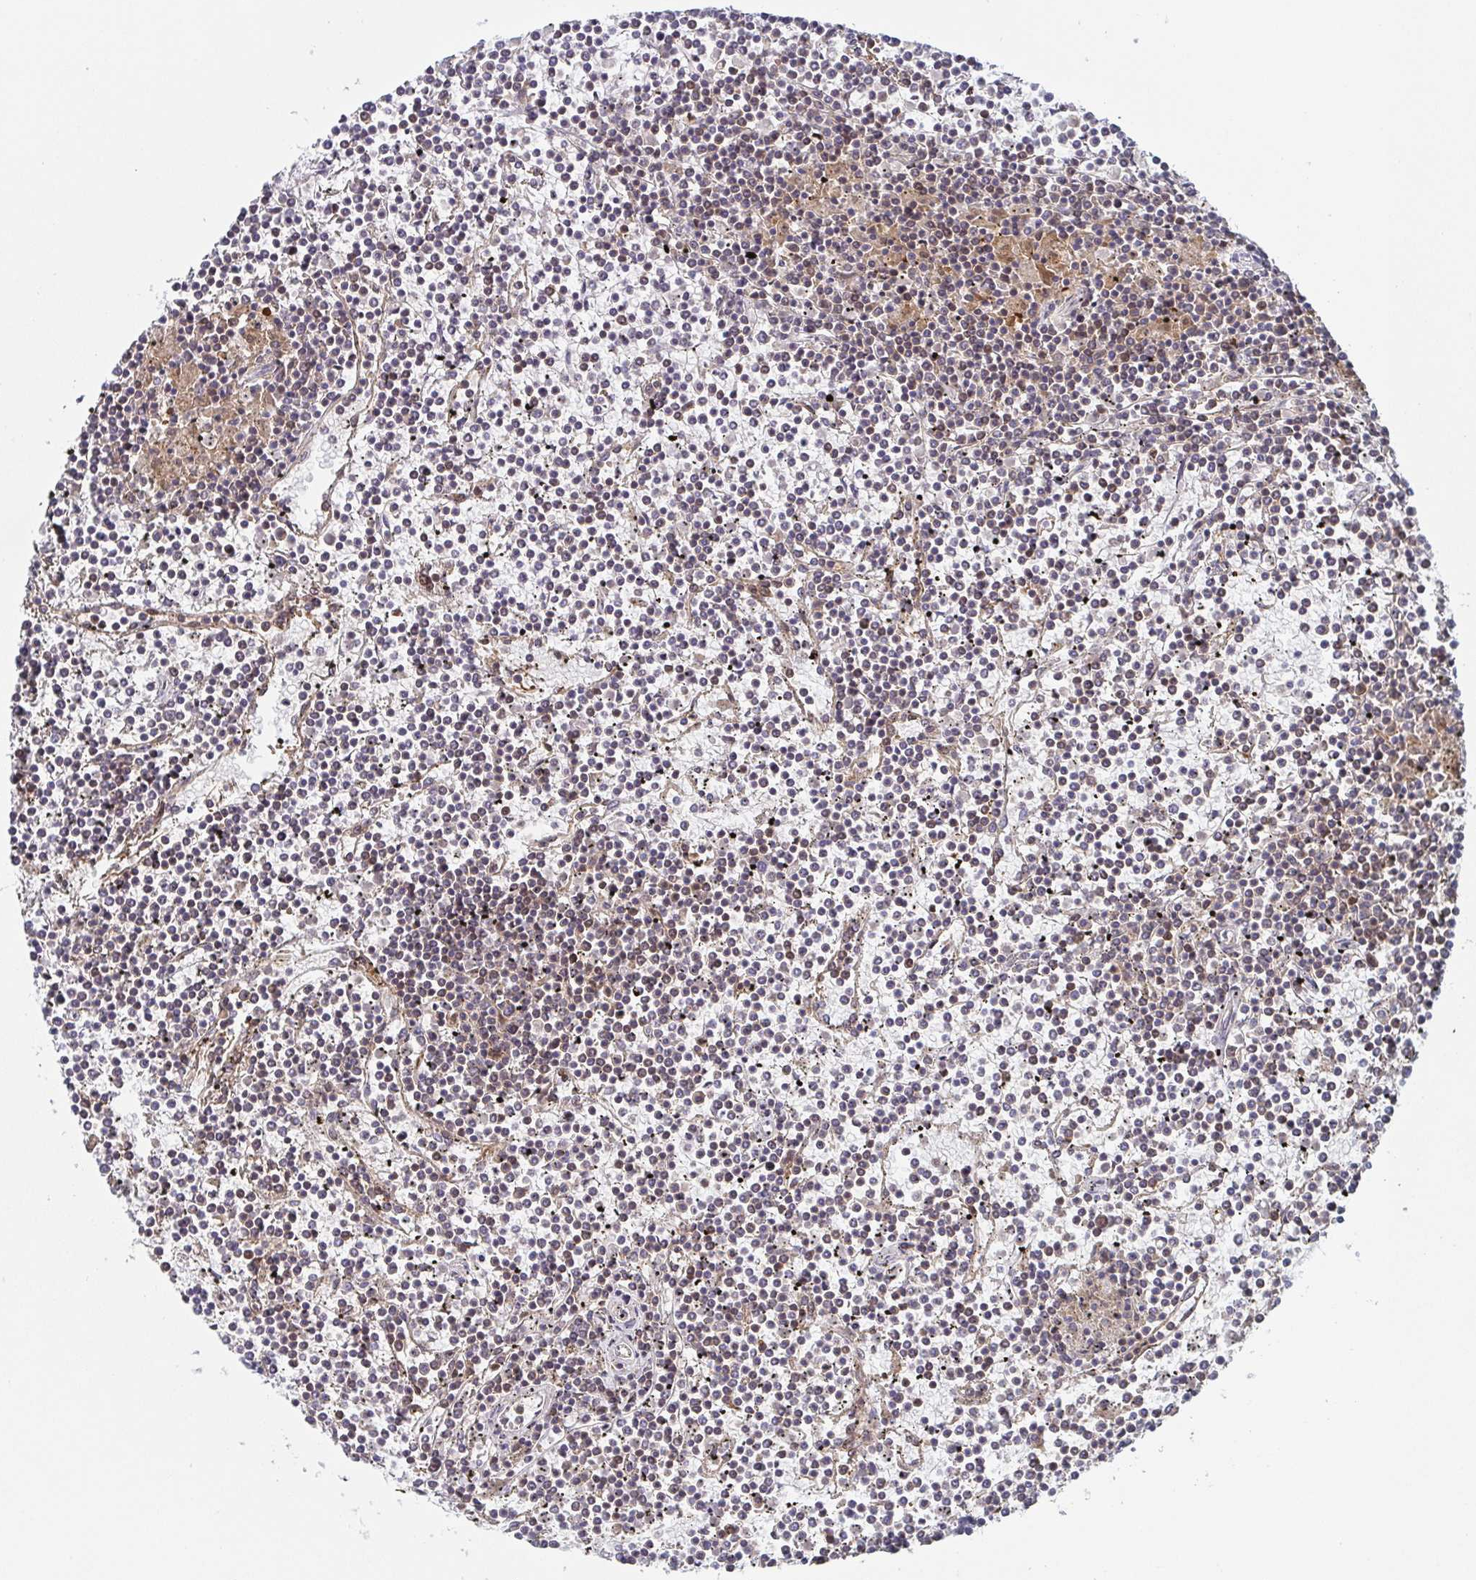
{"staining": {"intensity": "negative", "quantity": "none", "location": "none"}, "tissue": "lymphoma", "cell_type": "Tumor cells", "image_type": "cancer", "snomed": [{"axis": "morphology", "description": "Malignant lymphoma, non-Hodgkin's type, Low grade"}, {"axis": "topography", "description": "Spleen"}], "caption": "Low-grade malignant lymphoma, non-Hodgkin's type stained for a protein using immunohistochemistry (IHC) reveals no expression tumor cells.", "gene": "TUFT1", "patient": {"sex": "female", "age": 19}}